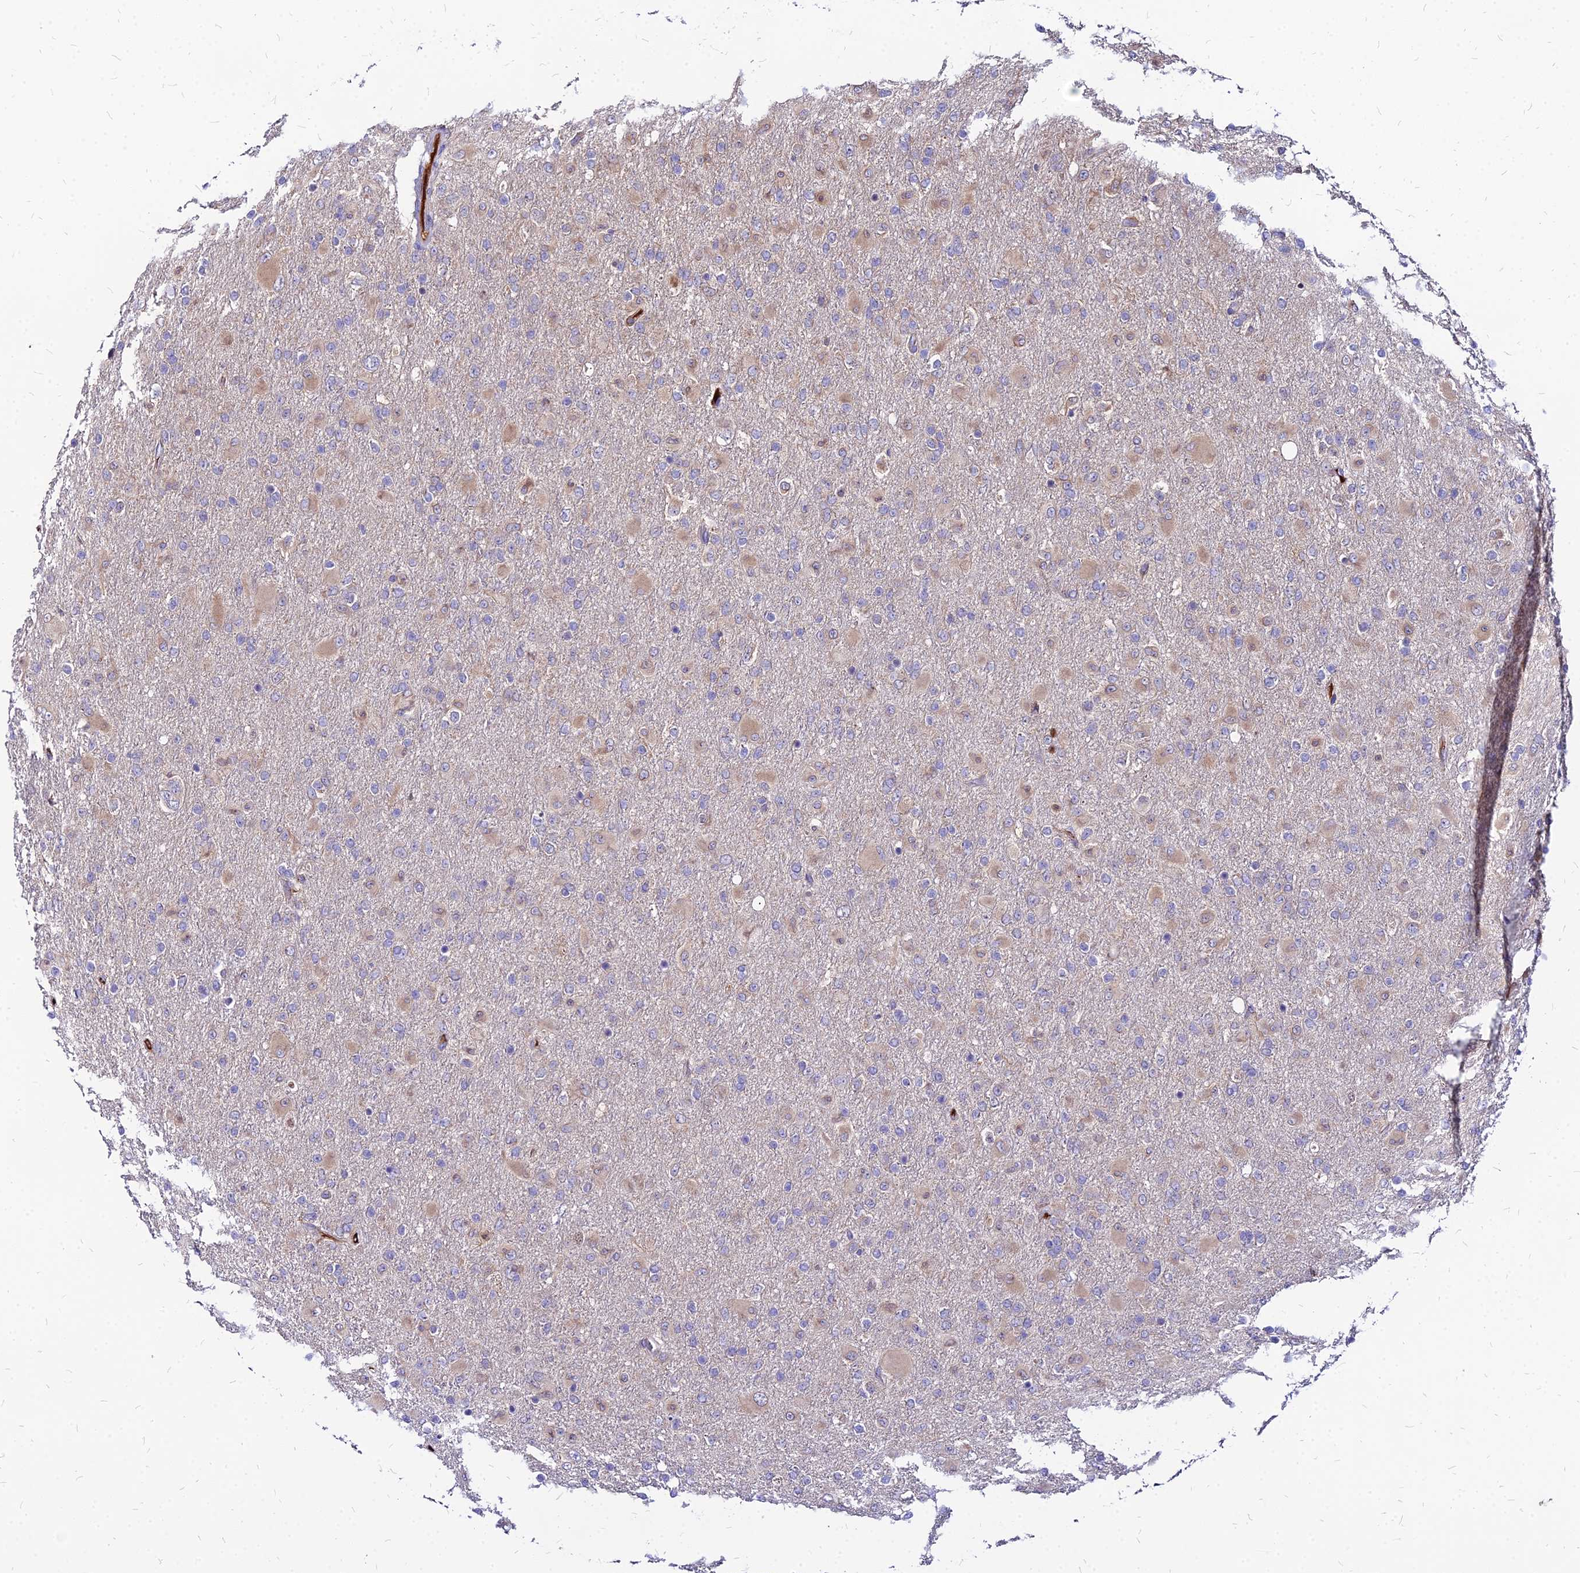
{"staining": {"intensity": "negative", "quantity": "none", "location": "none"}, "tissue": "glioma", "cell_type": "Tumor cells", "image_type": "cancer", "snomed": [{"axis": "morphology", "description": "Glioma, malignant, Low grade"}, {"axis": "topography", "description": "Brain"}], "caption": "Immunohistochemistry (IHC) of human low-grade glioma (malignant) demonstrates no expression in tumor cells. Brightfield microscopy of immunohistochemistry (IHC) stained with DAB (brown) and hematoxylin (blue), captured at high magnification.", "gene": "ACSM6", "patient": {"sex": "male", "age": 65}}